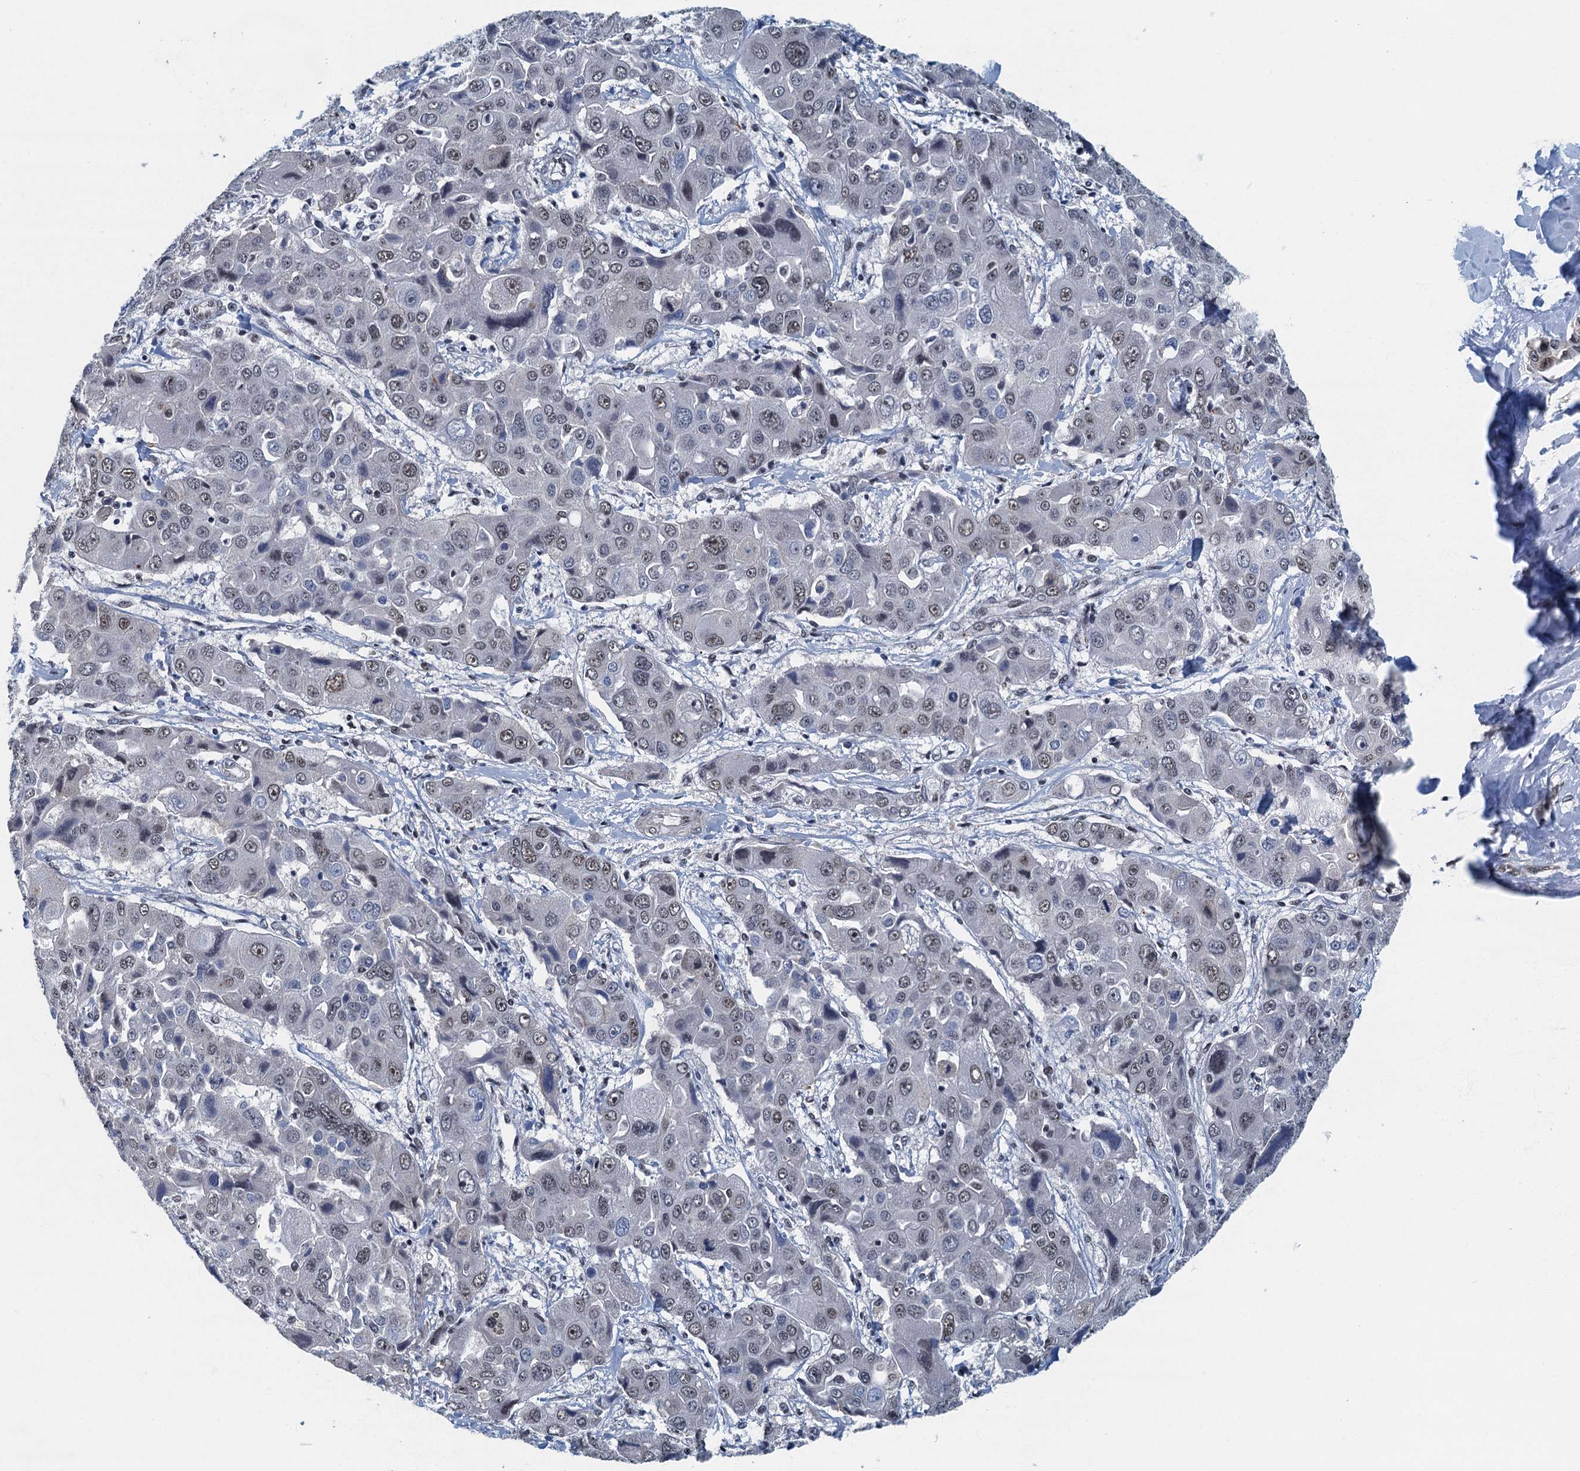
{"staining": {"intensity": "weak", "quantity": ">75%", "location": "nuclear"}, "tissue": "liver cancer", "cell_type": "Tumor cells", "image_type": "cancer", "snomed": [{"axis": "morphology", "description": "Cholangiocarcinoma"}, {"axis": "topography", "description": "Liver"}], "caption": "Weak nuclear expression is present in about >75% of tumor cells in liver cholangiocarcinoma. (DAB (3,3'-diaminobenzidine) IHC, brown staining for protein, blue staining for nuclei).", "gene": "GADL1", "patient": {"sex": "male", "age": 67}}